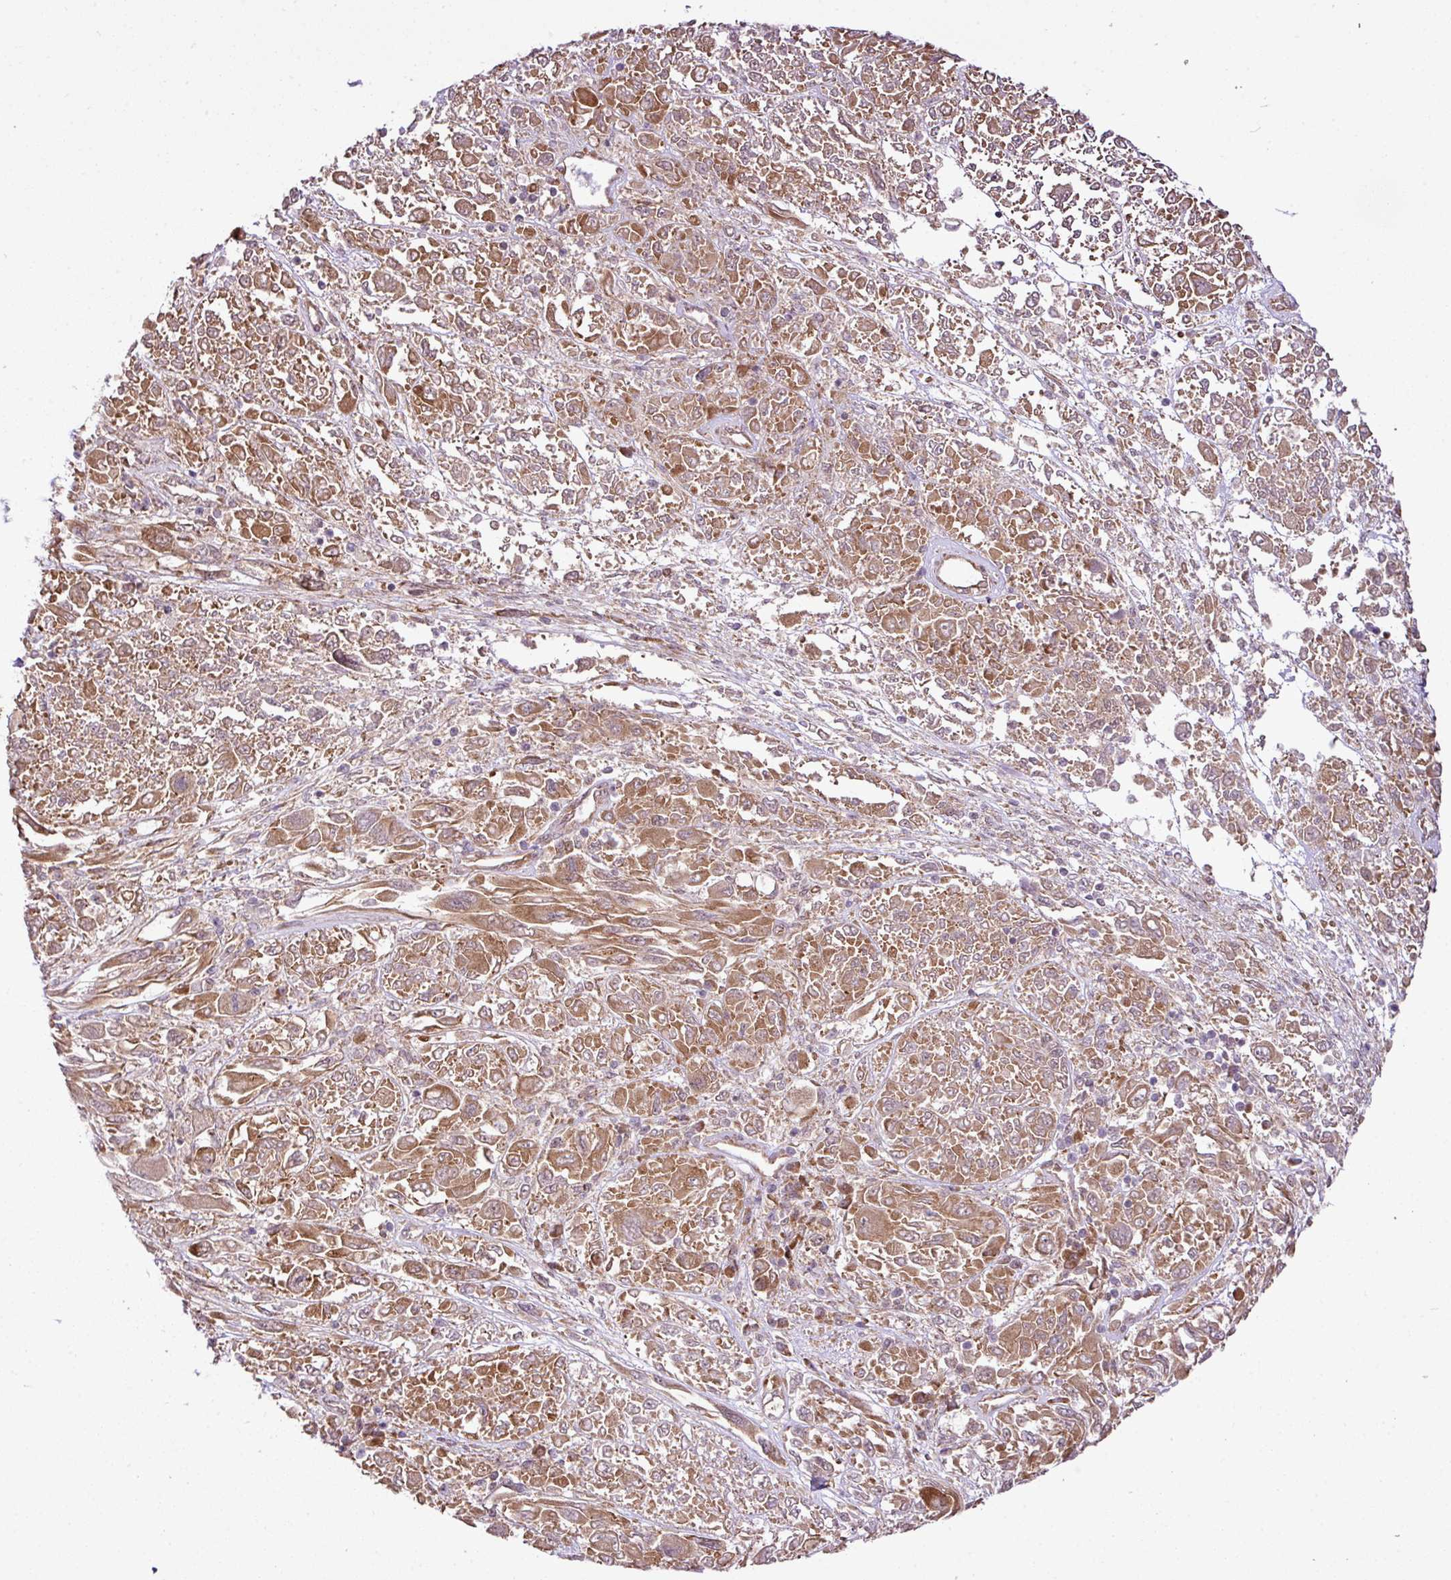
{"staining": {"intensity": "moderate", "quantity": ">75%", "location": "cytoplasmic/membranous"}, "tissue": "melanoma", "cell_type": "Tumor cells", "image_type": "cancer", "snomed": [{"axis": "morphology", "description": "Malignant melanoma, NOS"}, {"axis": "topography", "description": "Skin"}], "caption": "Malignant melanoma tissue exhibits moderate cytoplasmic/membranous expression in about >75% of tumor cells The protein of interest is stained brown, and the nuclei are stained in blue (DAB IHC with brightfield microscopy, high magnification).", "gene": "DNAAF4", "patient": {"sex": "female", "age": 91}}